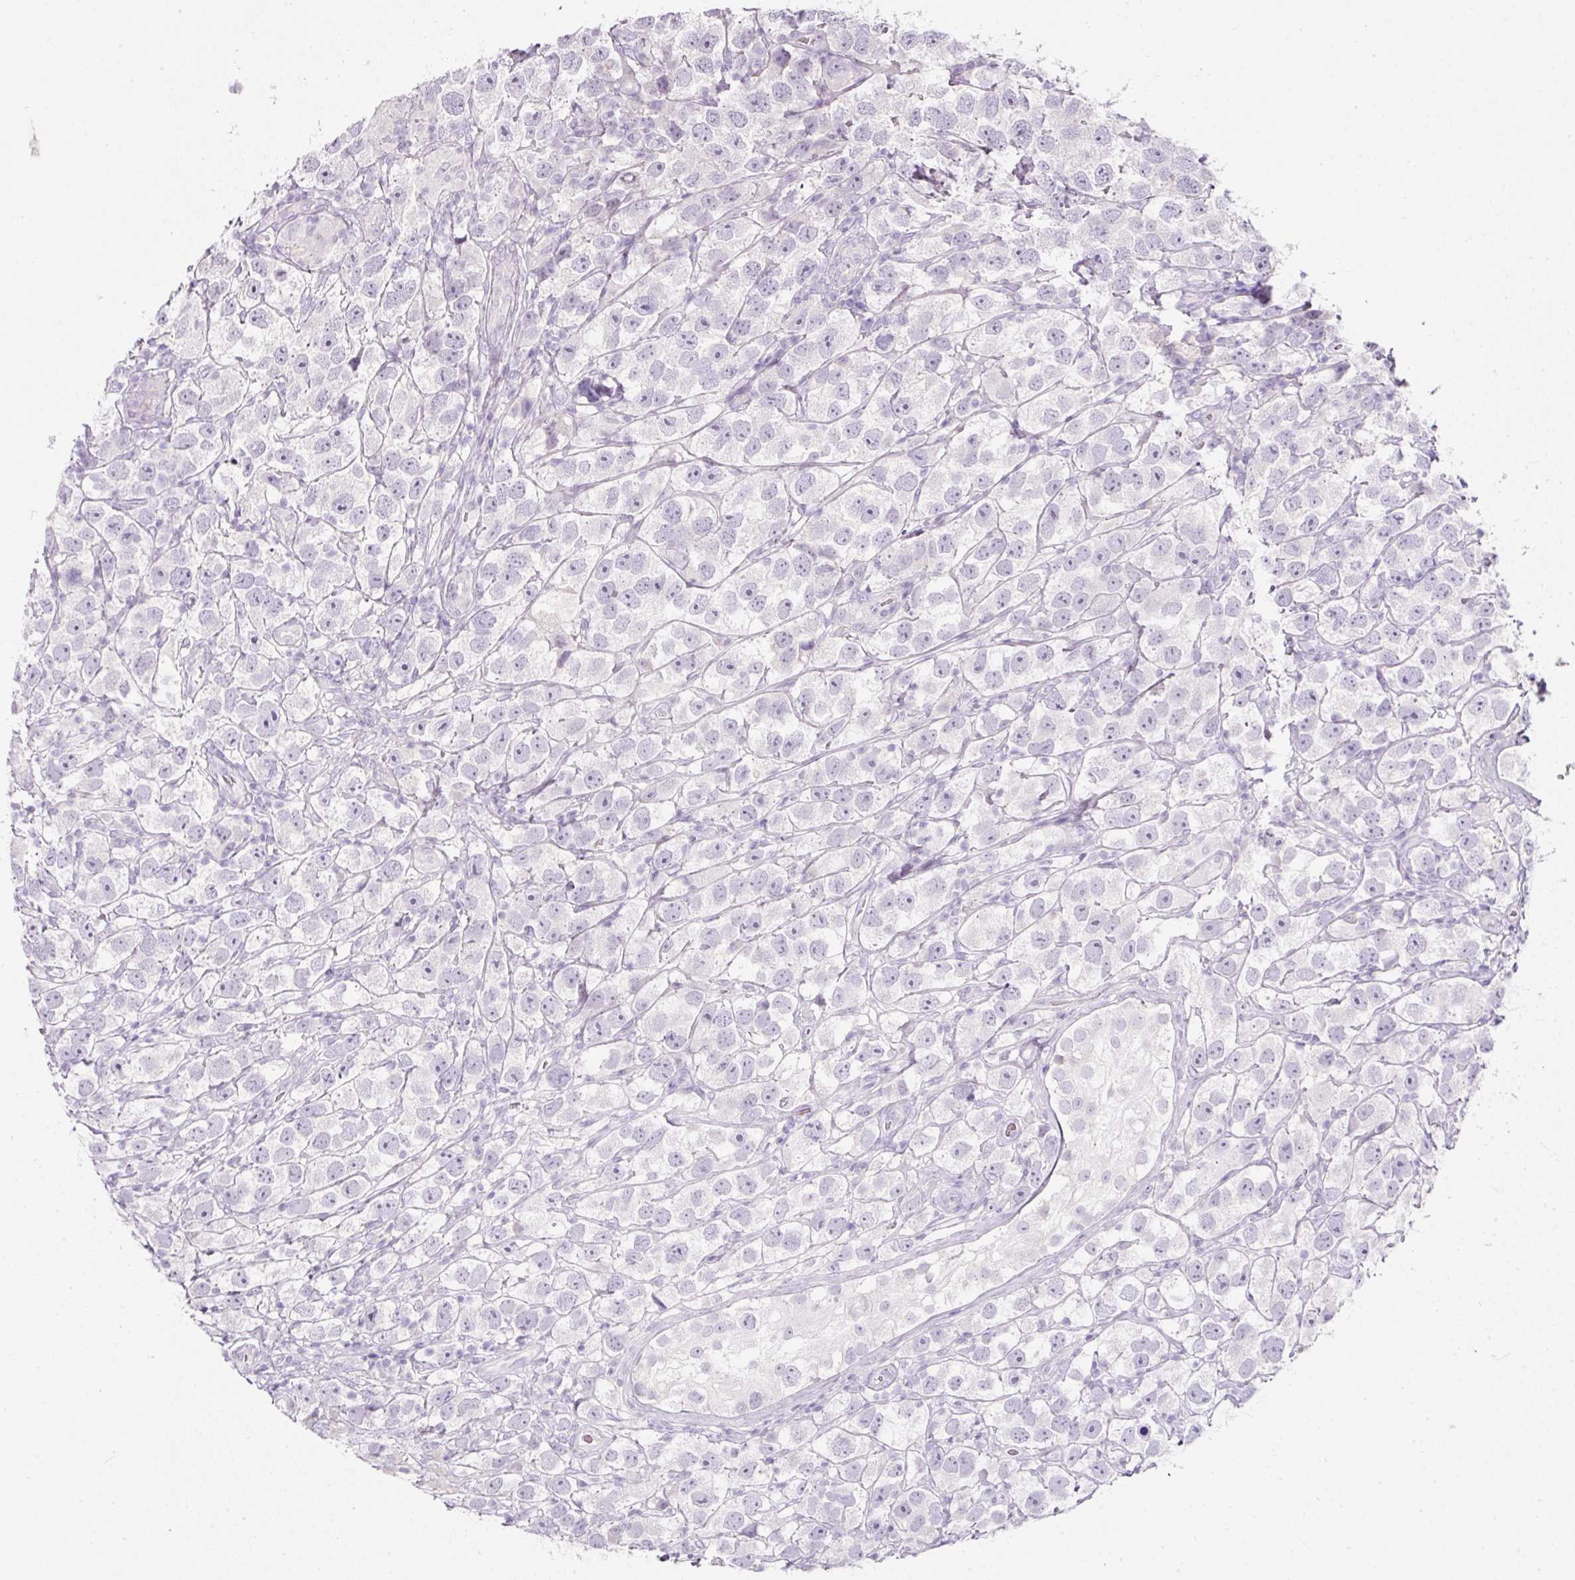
{"staining": {"intensity": "negative", "quantity": "none", "location": "none"}, "tissue": "testis cancer", "cell_type": "Tumor cells", "image_type": "cancer", "snomed": [{"axis": "morphology", "description": "Seminoma, NOS"}, {"axis": "topography", "description": "Testis"}], "caption": "Immunohistochemistry (IHC) micrograph of neoplastic tissue: testis cancer (seminoma) stained with DAB (3,3'-diaminobenzidine) displays no significant protein positivity in tumor cells.", "gene": "SLC2A2", "patient": {"sex": "male", "age": 26}}